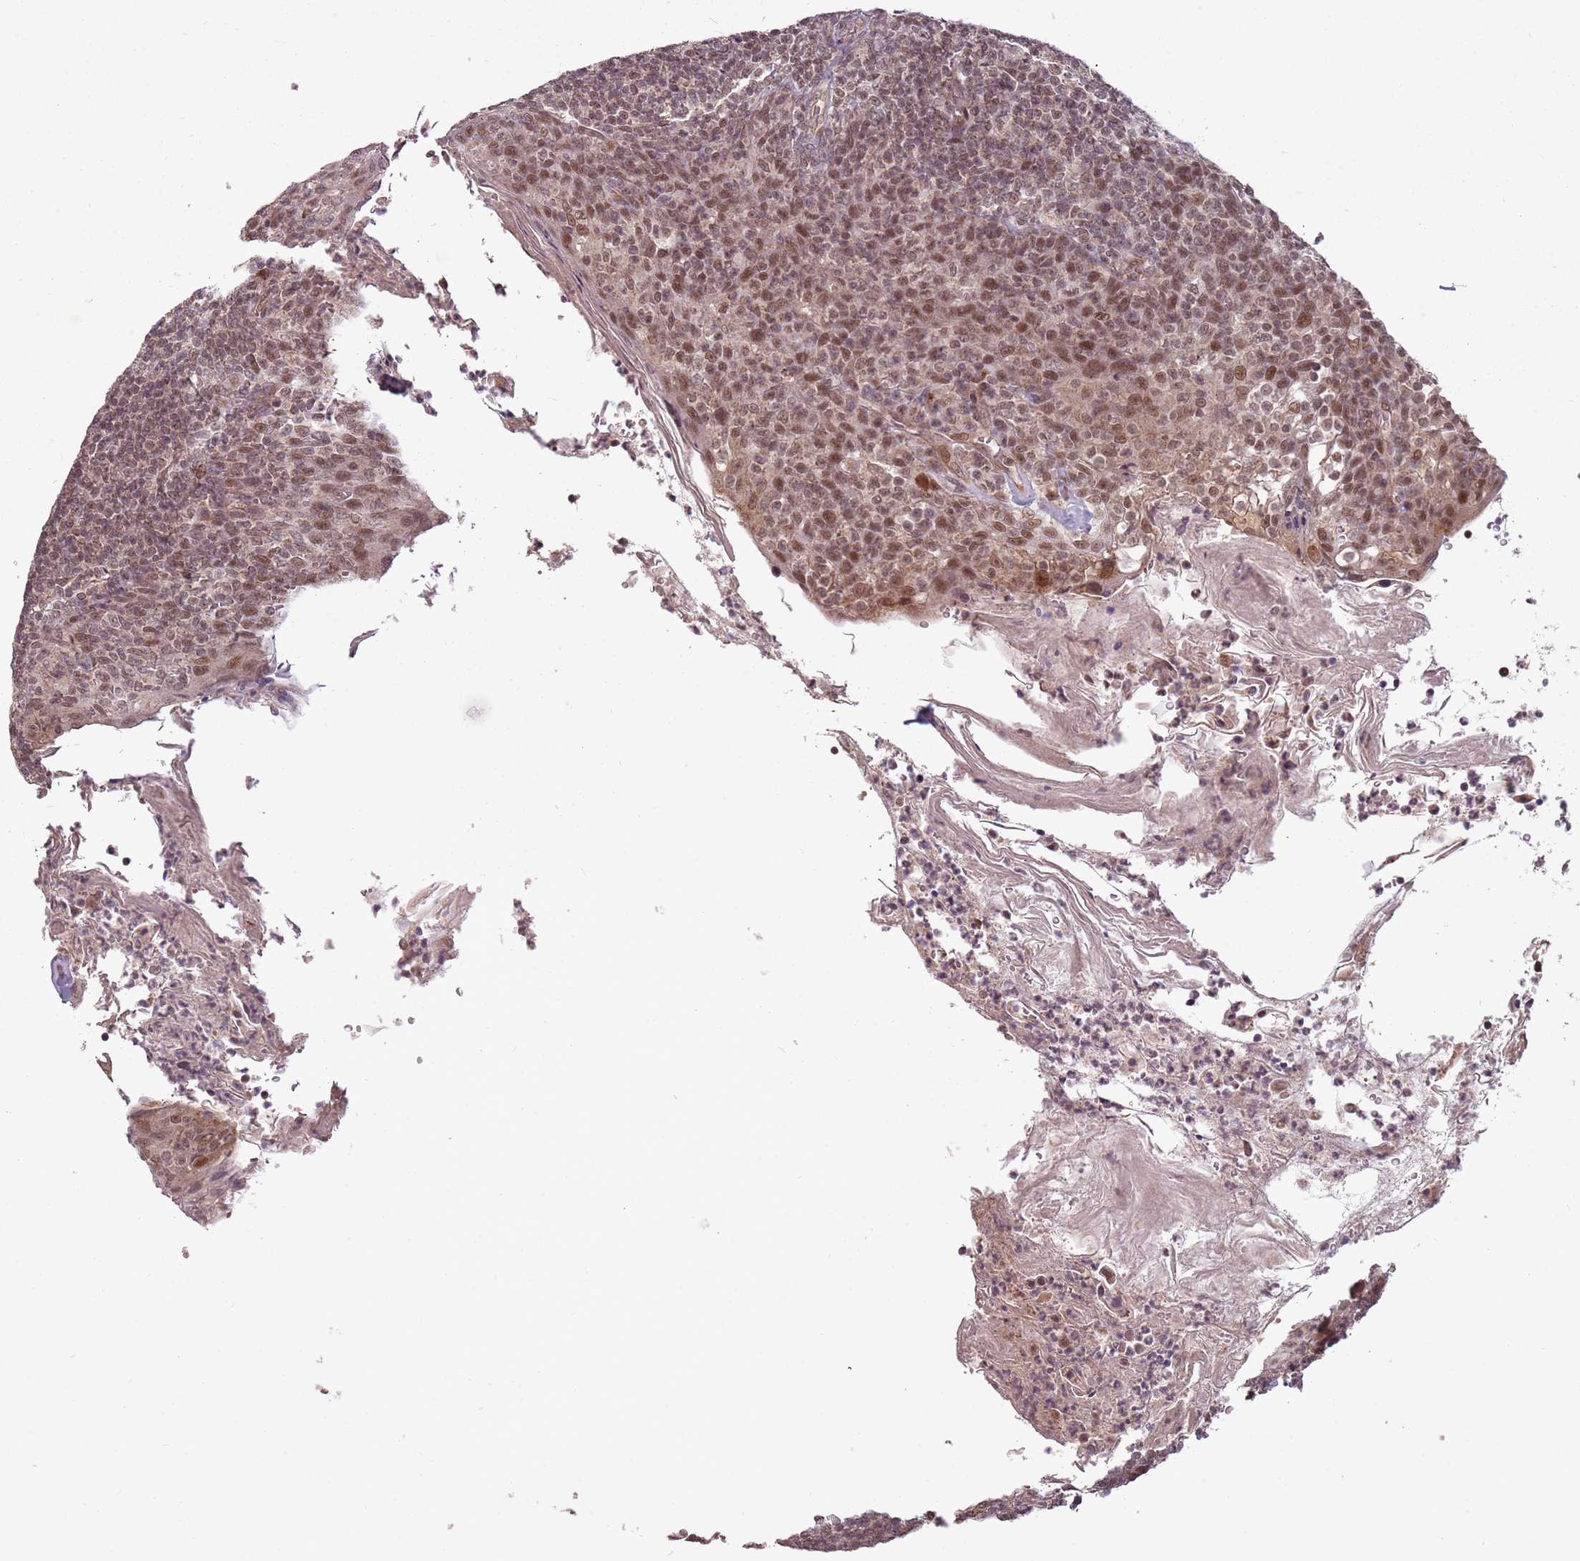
{"staining": {"intensity": "moderate", "quantity": ">75%", "location": "nuclear"}, "tissue": "tonsil", "cell_type": "Germinal center cells", "image_type": "normal", "snomed": [{"axis": "morphology", "description": "Normal tissue, NOS"}, {"axis": "topography", "description": "Tonsil"}], "caption": "Immunohistochemical staining of normal human tonsil demonstrates medium levels of moderate nuclear staining in about >75% of germinal center cells. The staining was performed using DAB (3,3'-diaminobenzidine) to visualize the protein expression in brown, while the nuclei were stained in blue with hematoxylin (Magnification: 20x).", "gene": "SUDS3", "patient": {"sex": "female", "age": 10}}